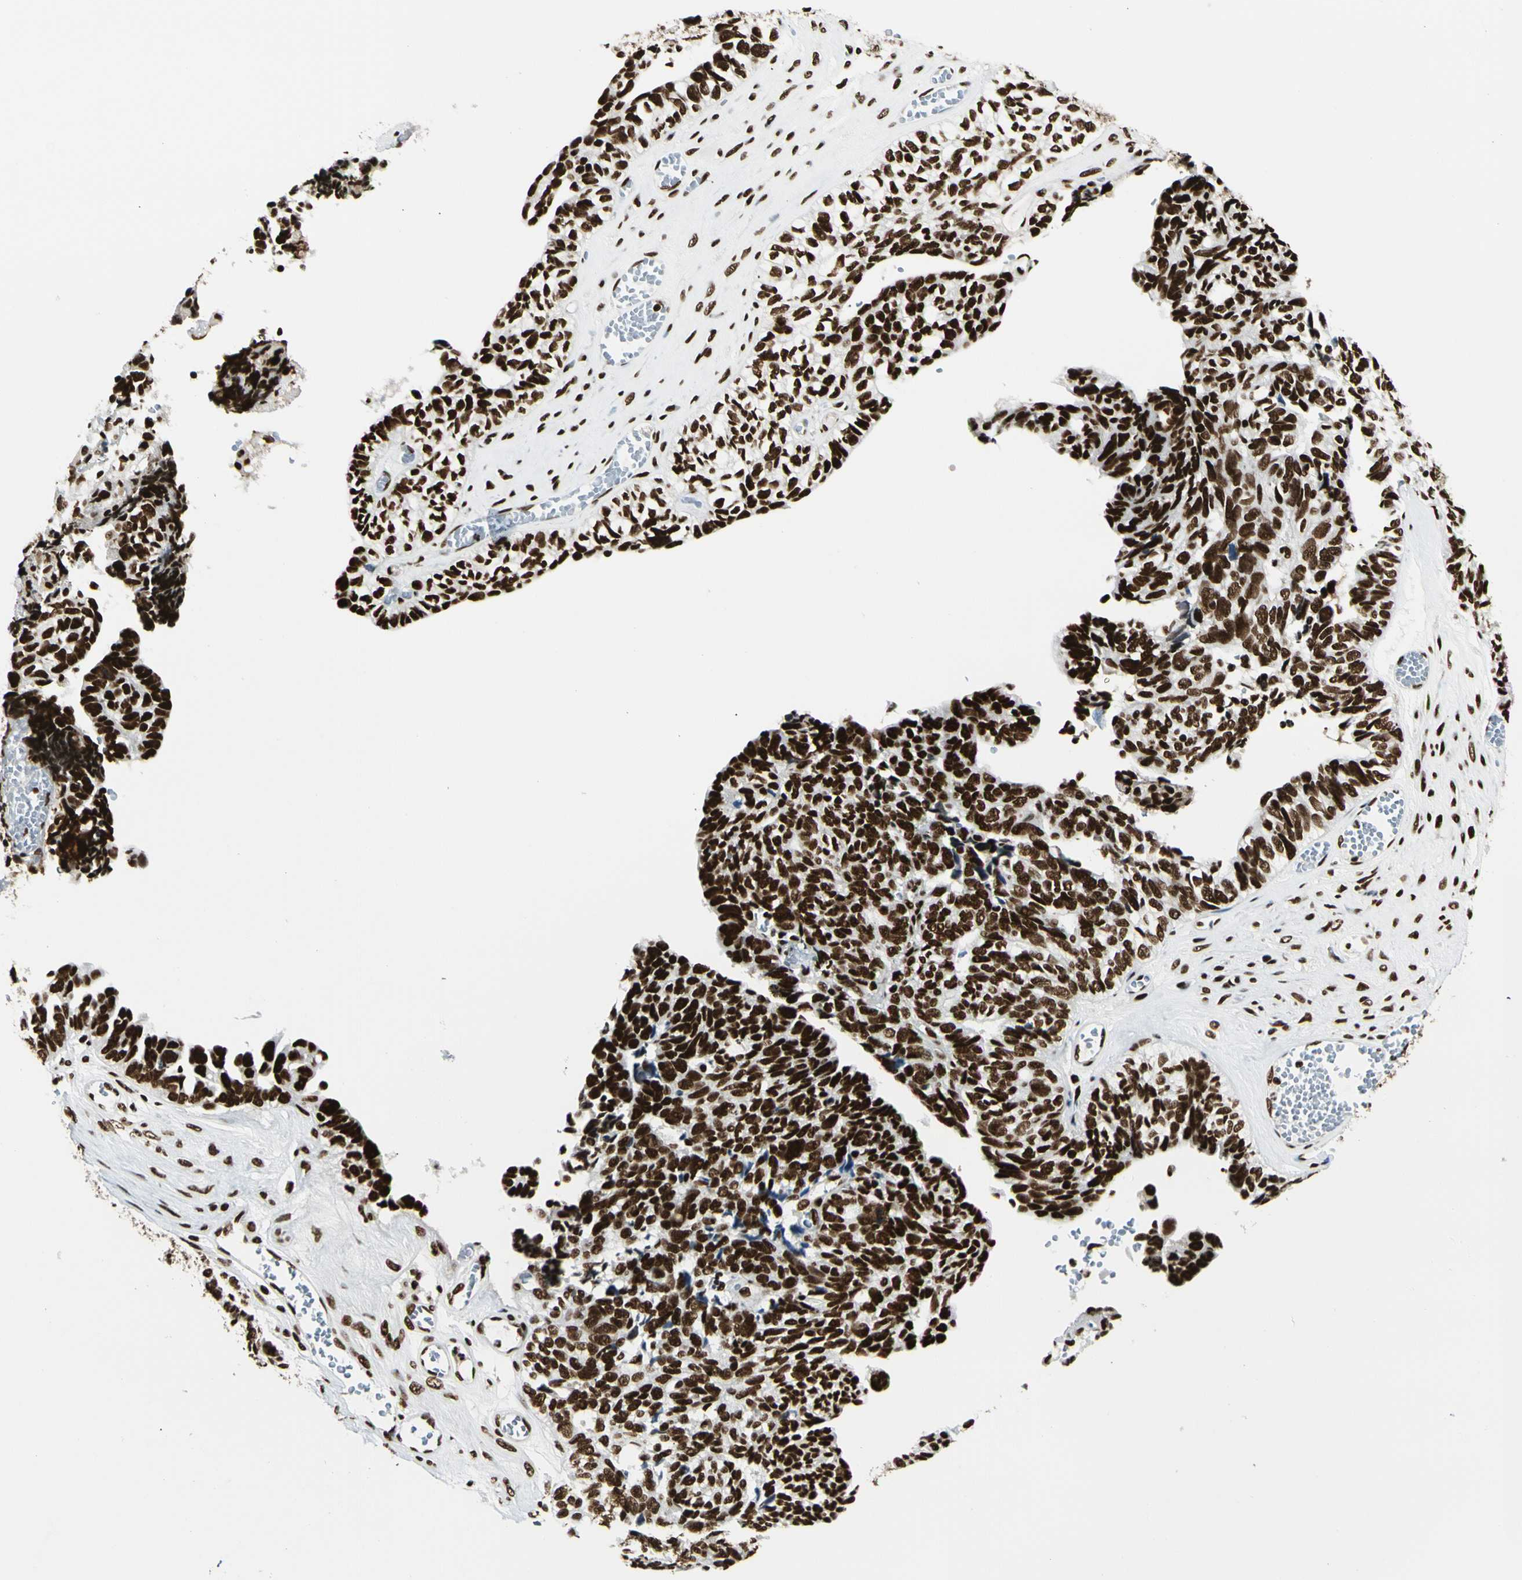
{"staining": {"intensity": "strong", "quantity": ">75%", "location": "nuclear"}, "tissue": "ovarian cancer", "cell_type": "Tumor cells", "image_type": "cancer", "snomed": [{"axis": "morphology", "description": "Cystadenocarcinoma, serous, NOS"}, {"axis": "topography", "description": "Ovary"}], "caption": "This micrograph shows ovarian serous cystadenocarcinoma stained with immunohistochemistry to label a protein in brown. The nuclear of tumor cells show strong positivity for the protein. Nuclei are counter-stained blue.", "gene": "CCAR1", "patient": {"sex": "female", "age": 79}}